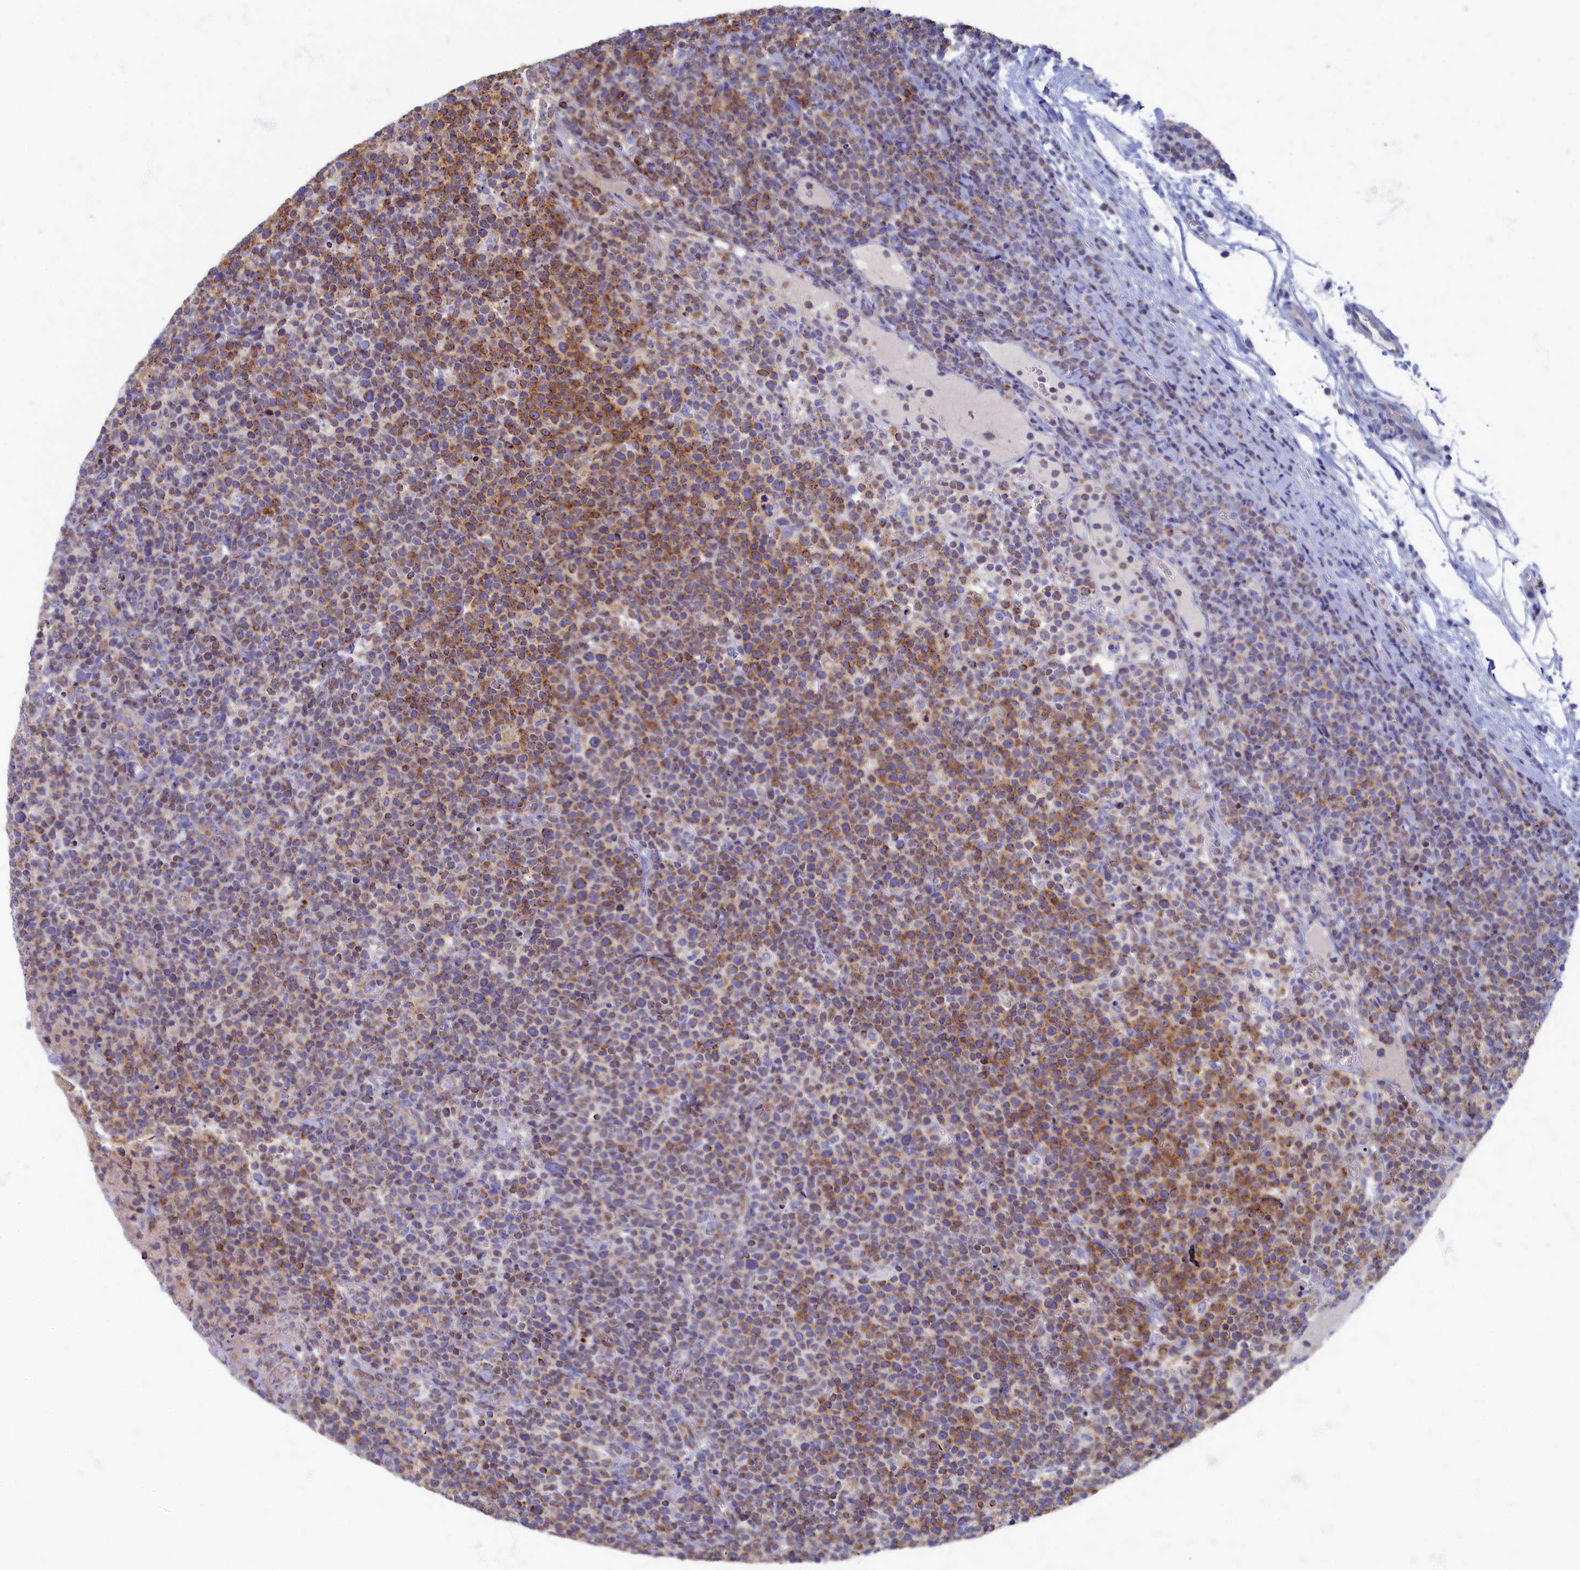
{"staining": {"intensity": "moderate", "quantity": "25%-75%", "location": "cytoplasmic/membranous"}, "tissue": "lymphoma", "cell_type": "Tumor cells", "image_type": "cancer", "snomed": [{"axis": "morphology", "description": "Malignant lymphoma, non-Hodgkin's type, High grade"}, {"axis": "topography", "description": "Lymph node"}], "caption": "This photomicrograph shows lymphoma stained with IHC to label a protein in brown. The cytoplasmic/membranous of tumor cells show moderate positivity for the protein. Nuclei are counter-stained blue.", "gene": "OCIAD2", "patient": {"sex": "male", "age": 61}}